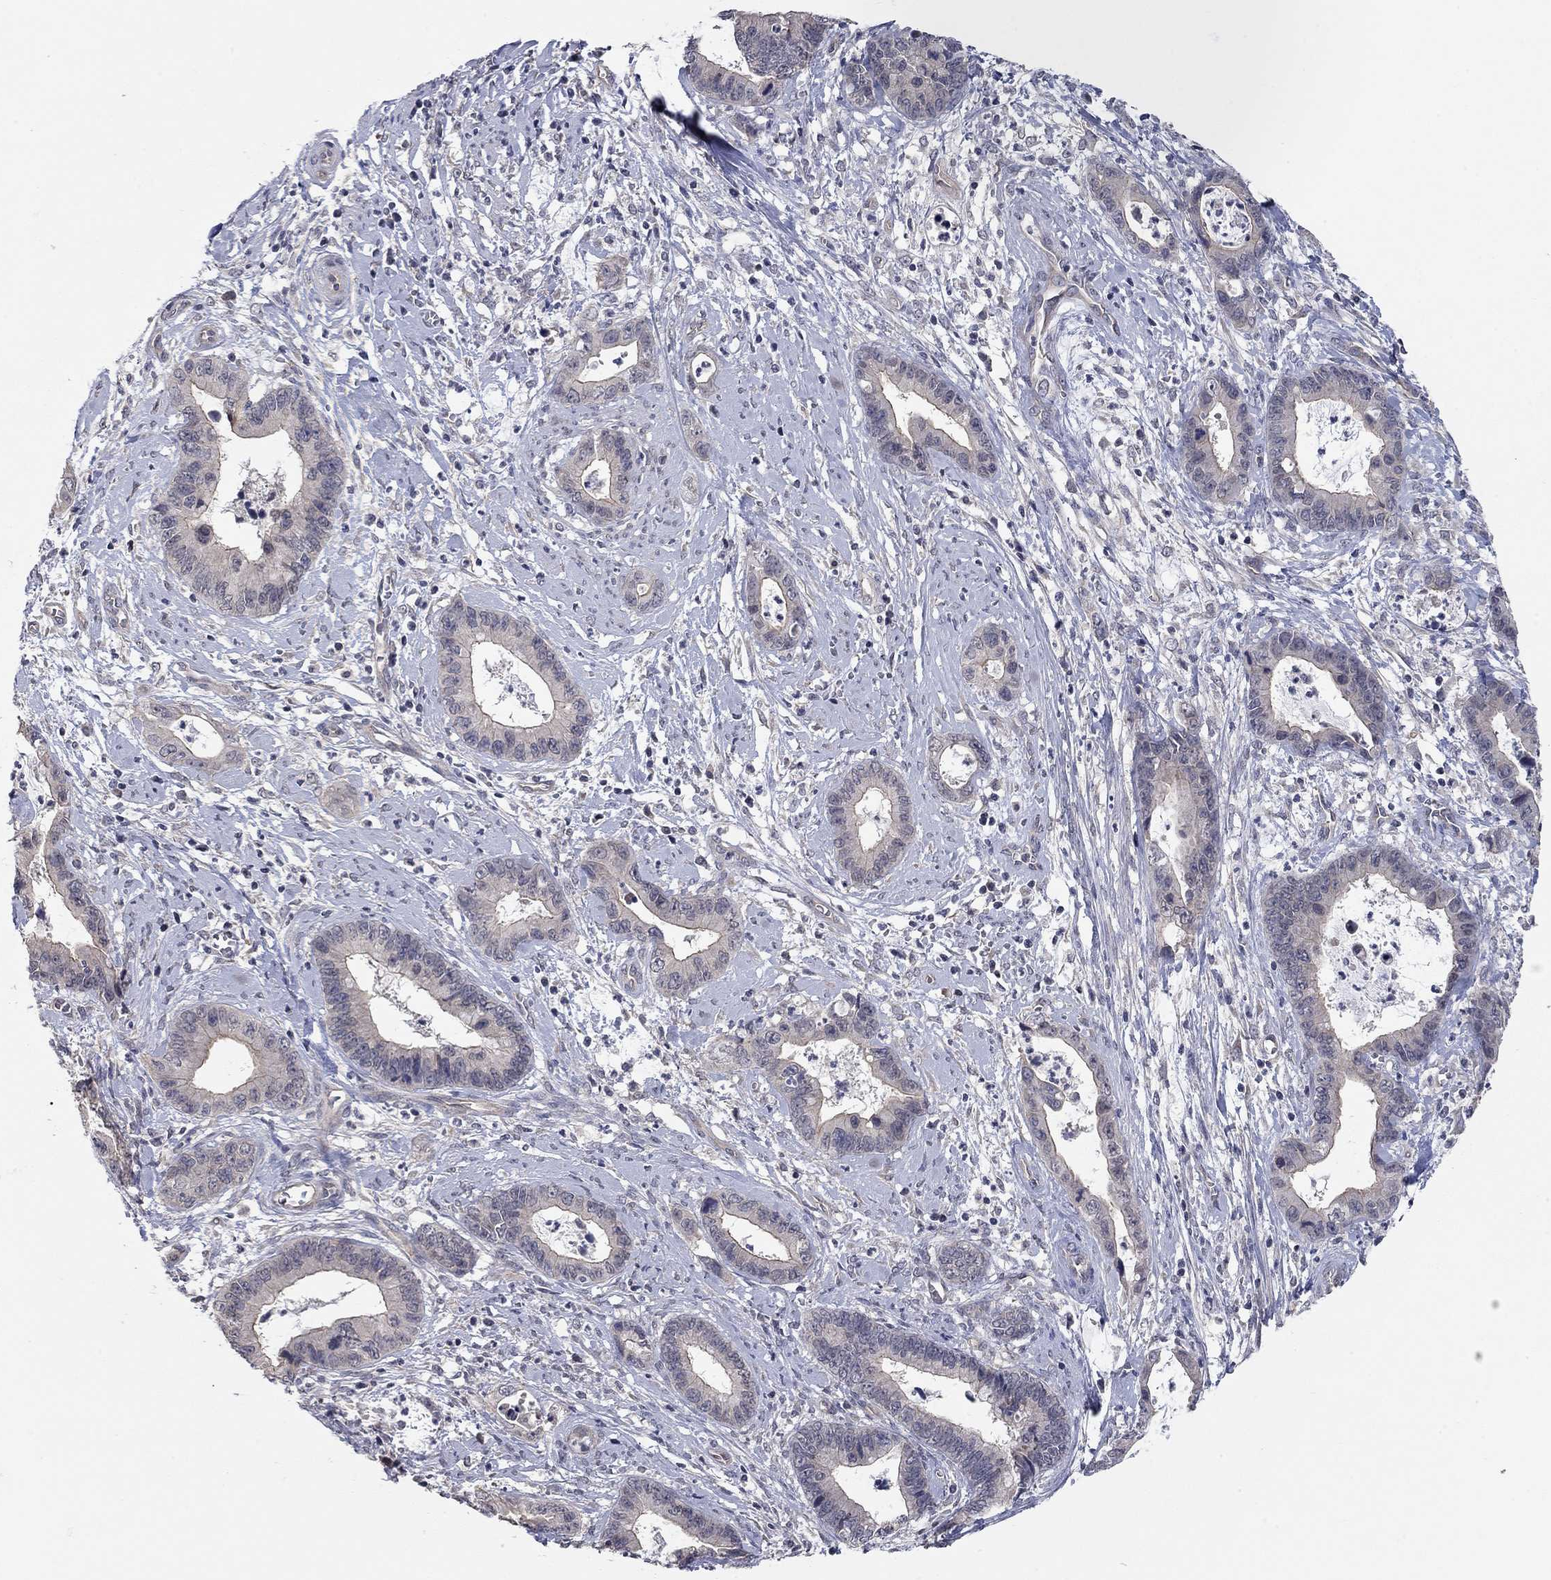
{"staining": {"intensity": "negative", "quantity": "none", "location": "none"}, "tissue": "cervical cancer", "cell_type": "Tumor cells", "image_type": "cancer", "snomed": [{"axis": "morphology", "description": "Adenocarcinoma, NOS"}, {"axis": "topography", "description": "Cervix"}], "caption": "High magnification brightfield microscopy of cervical cancer (adenocarcinoma) stained with DAB (brown) and counterstained with hematoxylin (blue): tumor cells show no significant expression. (DAB (3,3'-diaminobenzidine) immunohistochemistry (IHC) visualized using brightfield microscopy, high magnification).", "gene": "WASF3", "patient": {"sex": "female", "age": 44}}